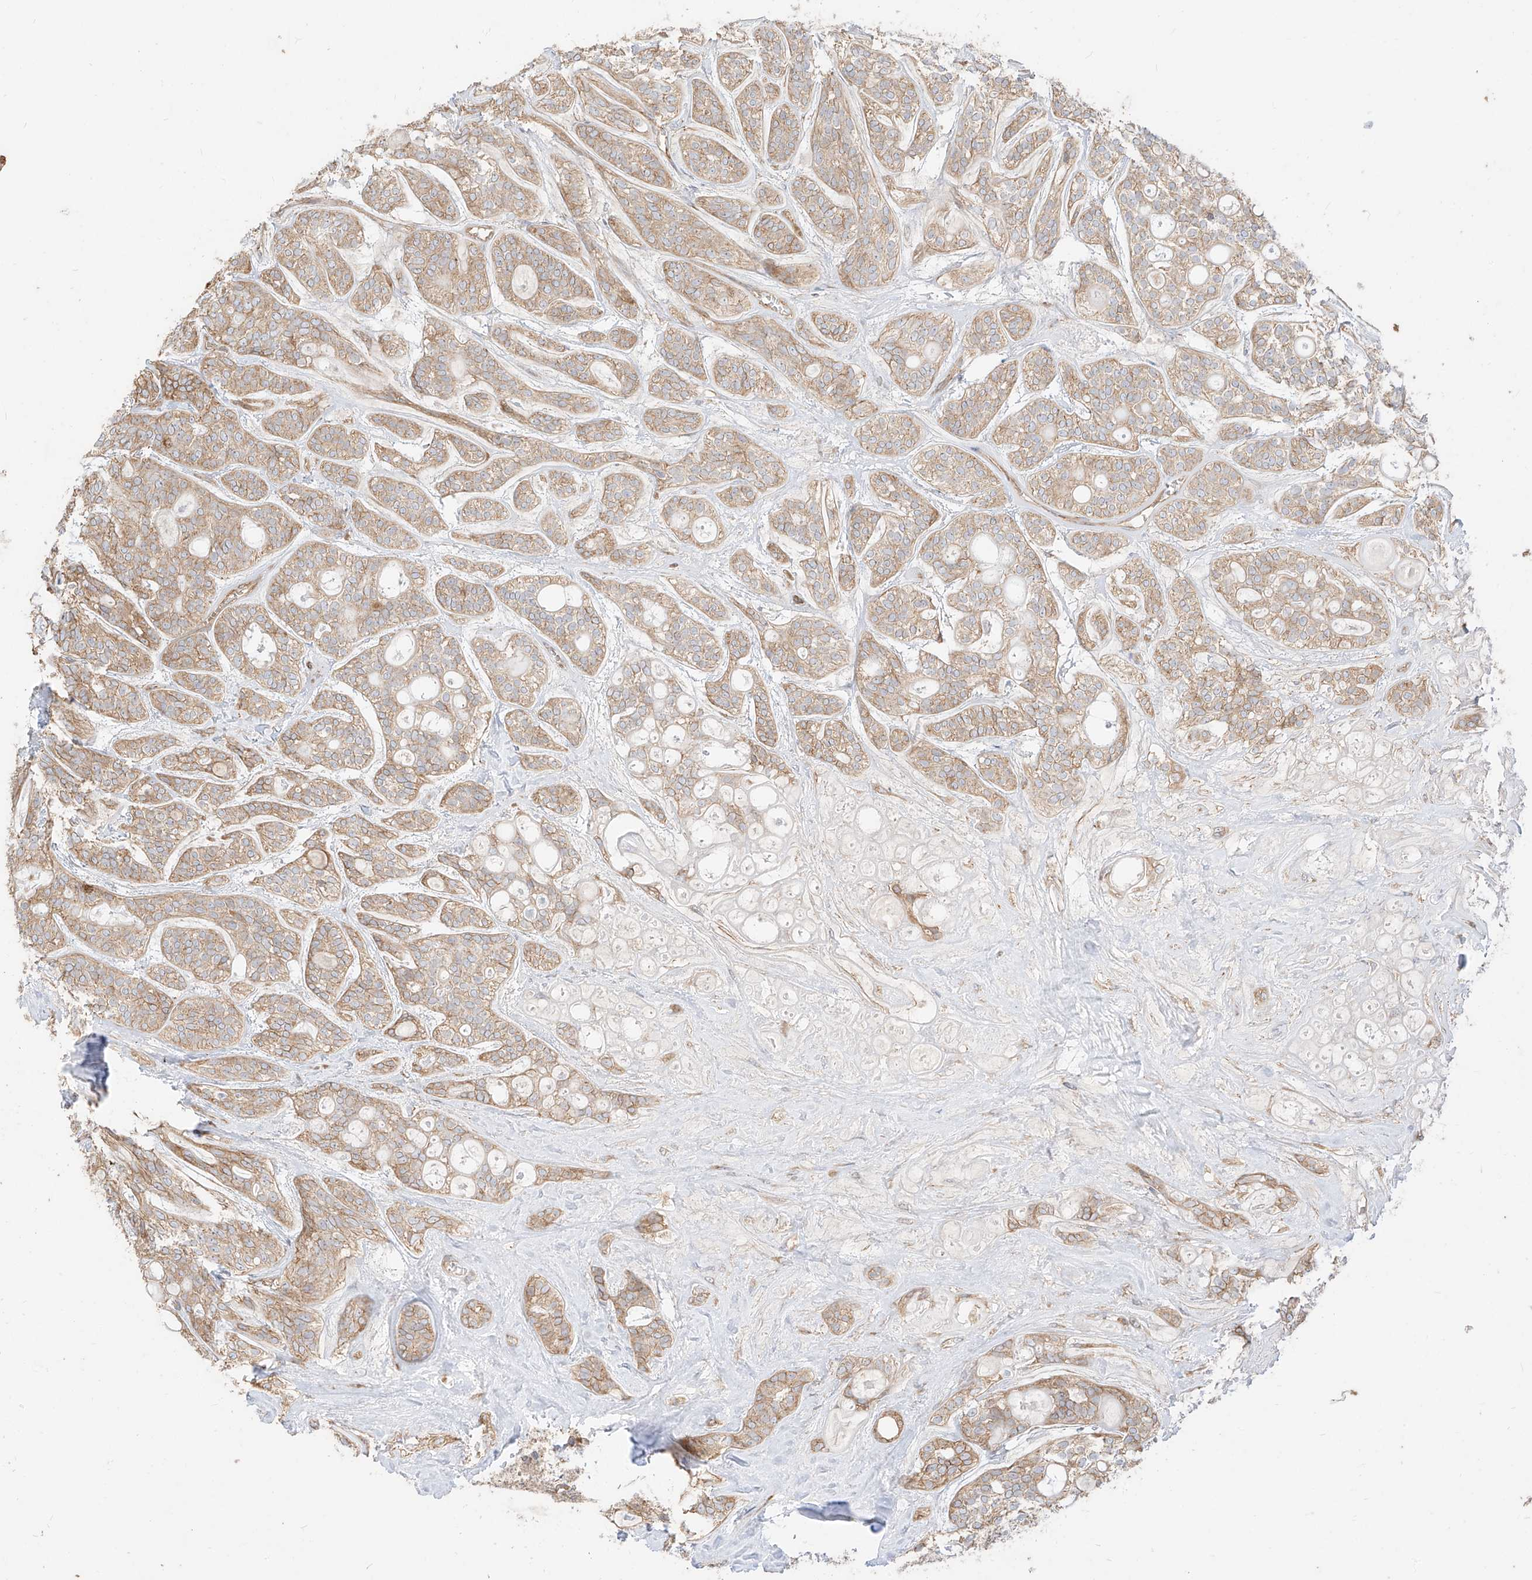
{"staining": {"intensity": "weak", "quantity": ">75%", "location": "cytoplasmic/membranous"}, "tissue": "head and neck cancer", "cell_type": "Tumor cells", "image_type": "cancer", "snomed": [{"axis": "morphology", "description": "Adenocarcinoma, NOS"}, {"axis": "topography", "description": "Head-Neck"}], "caption": "Immunohistochemical staining of head and neck cancer shows low levels of weak cytoplasmic/membranous expression in approximately >75% of tumor cells.", "gene": "PLCL1", "patient": {"sex": "male", "age": 66}}